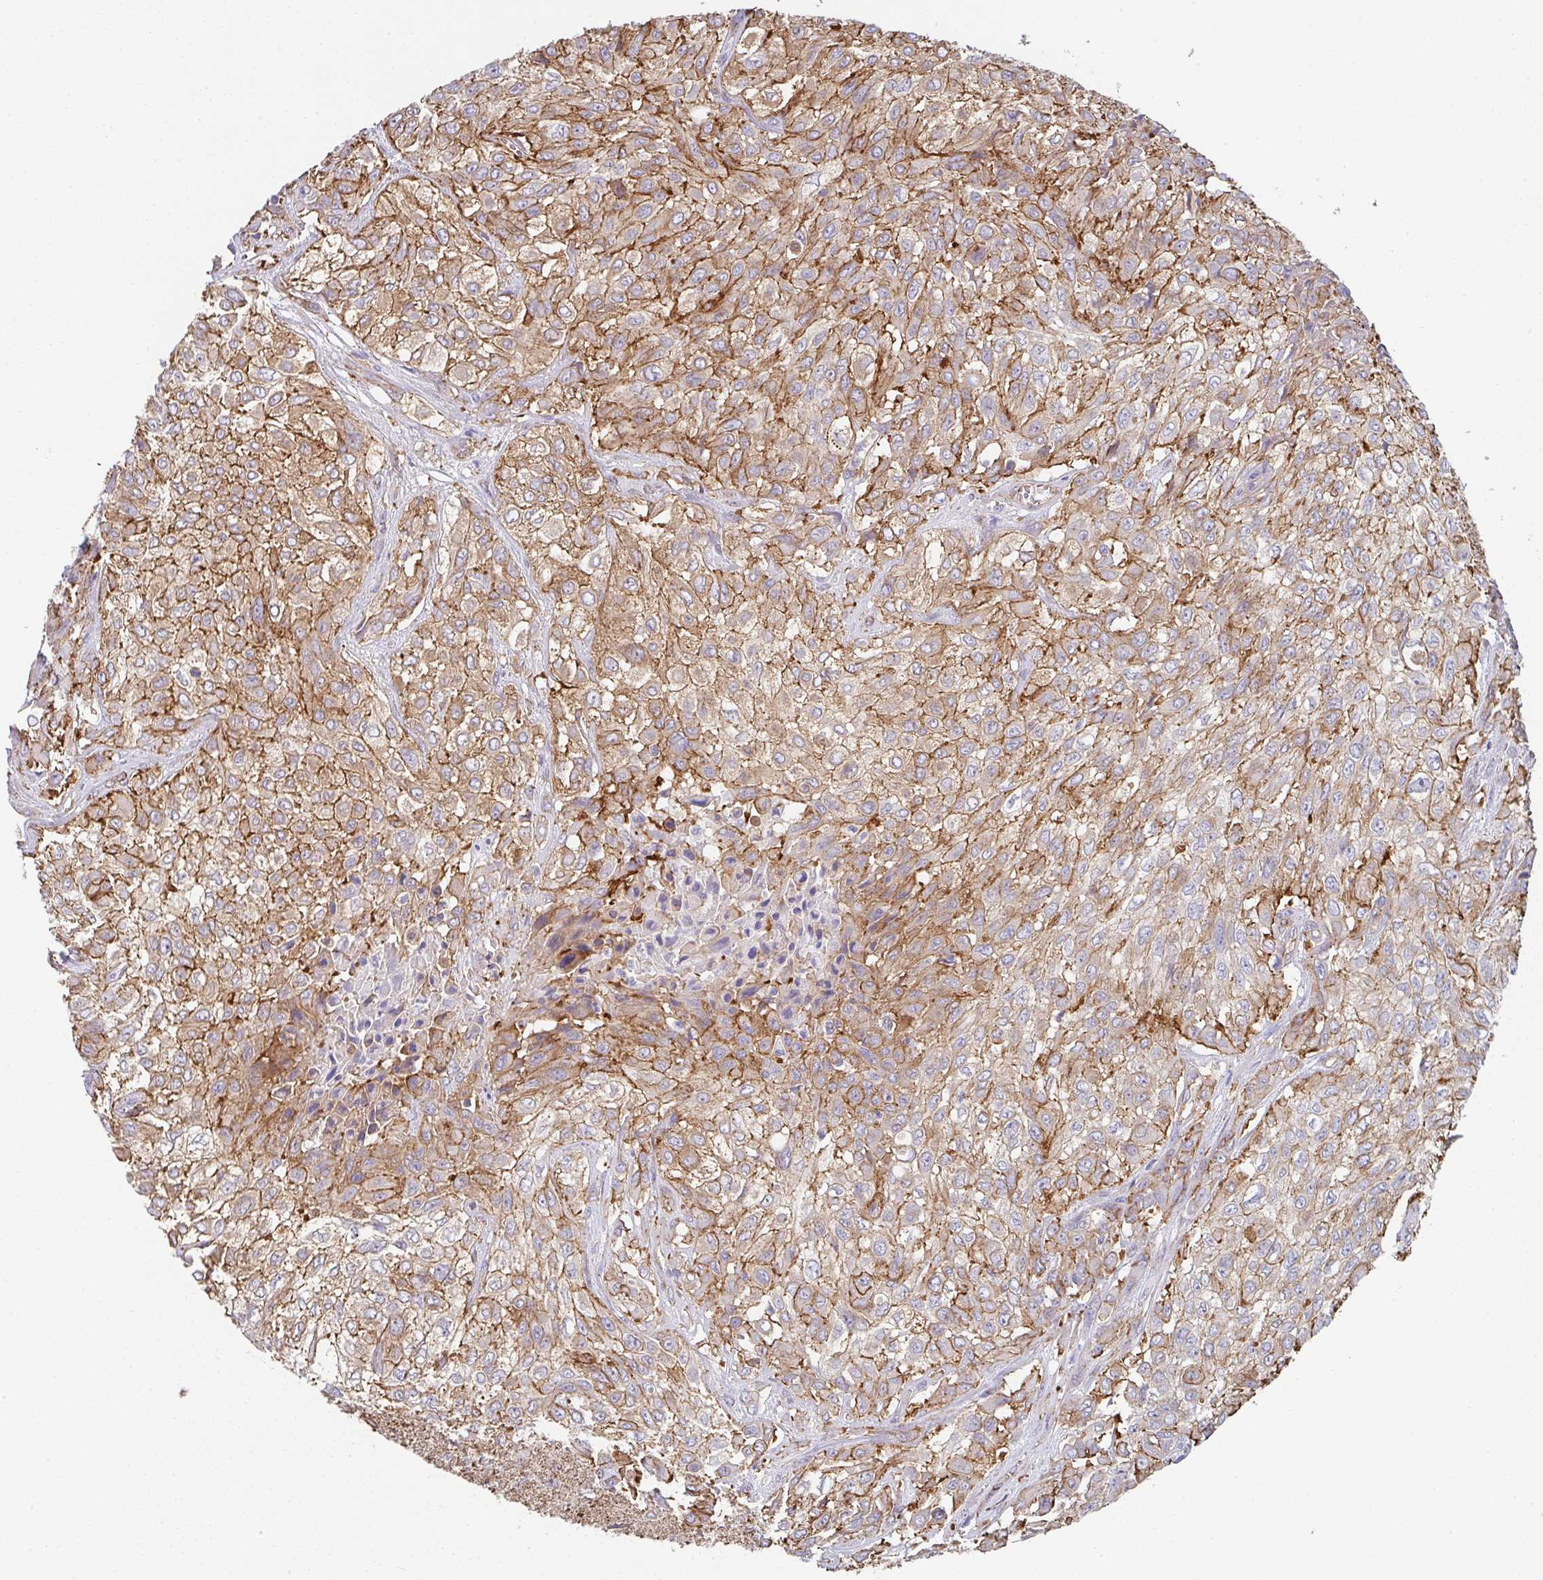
{"staining": {"intensity": "moderate", "quantity": "25%-75%", "location": "cytoplasmic/membranous"}, "tissue": "urothelial cancer", "cell_type": "Tumor cells", "image_type": "cancer", "snomed": [{"axis": "morphology", "description": "Urothelial carcinoma, High grade"}, {"axis": "topography", "description": "Urinary bladder"}], "caption": "A micrograph of human urothelial cancer stained for a protein reveals moderate cytoplasmic/membranous brown staining in tumor cells. The staining was performed using DAB (3,3'-diaminobenzidine), with brown indicating positive protein expression. Nuclei are stained blue with hematoxylin.", "gene": "DBN1", "patient": {"sex": "male", "age": 57}}